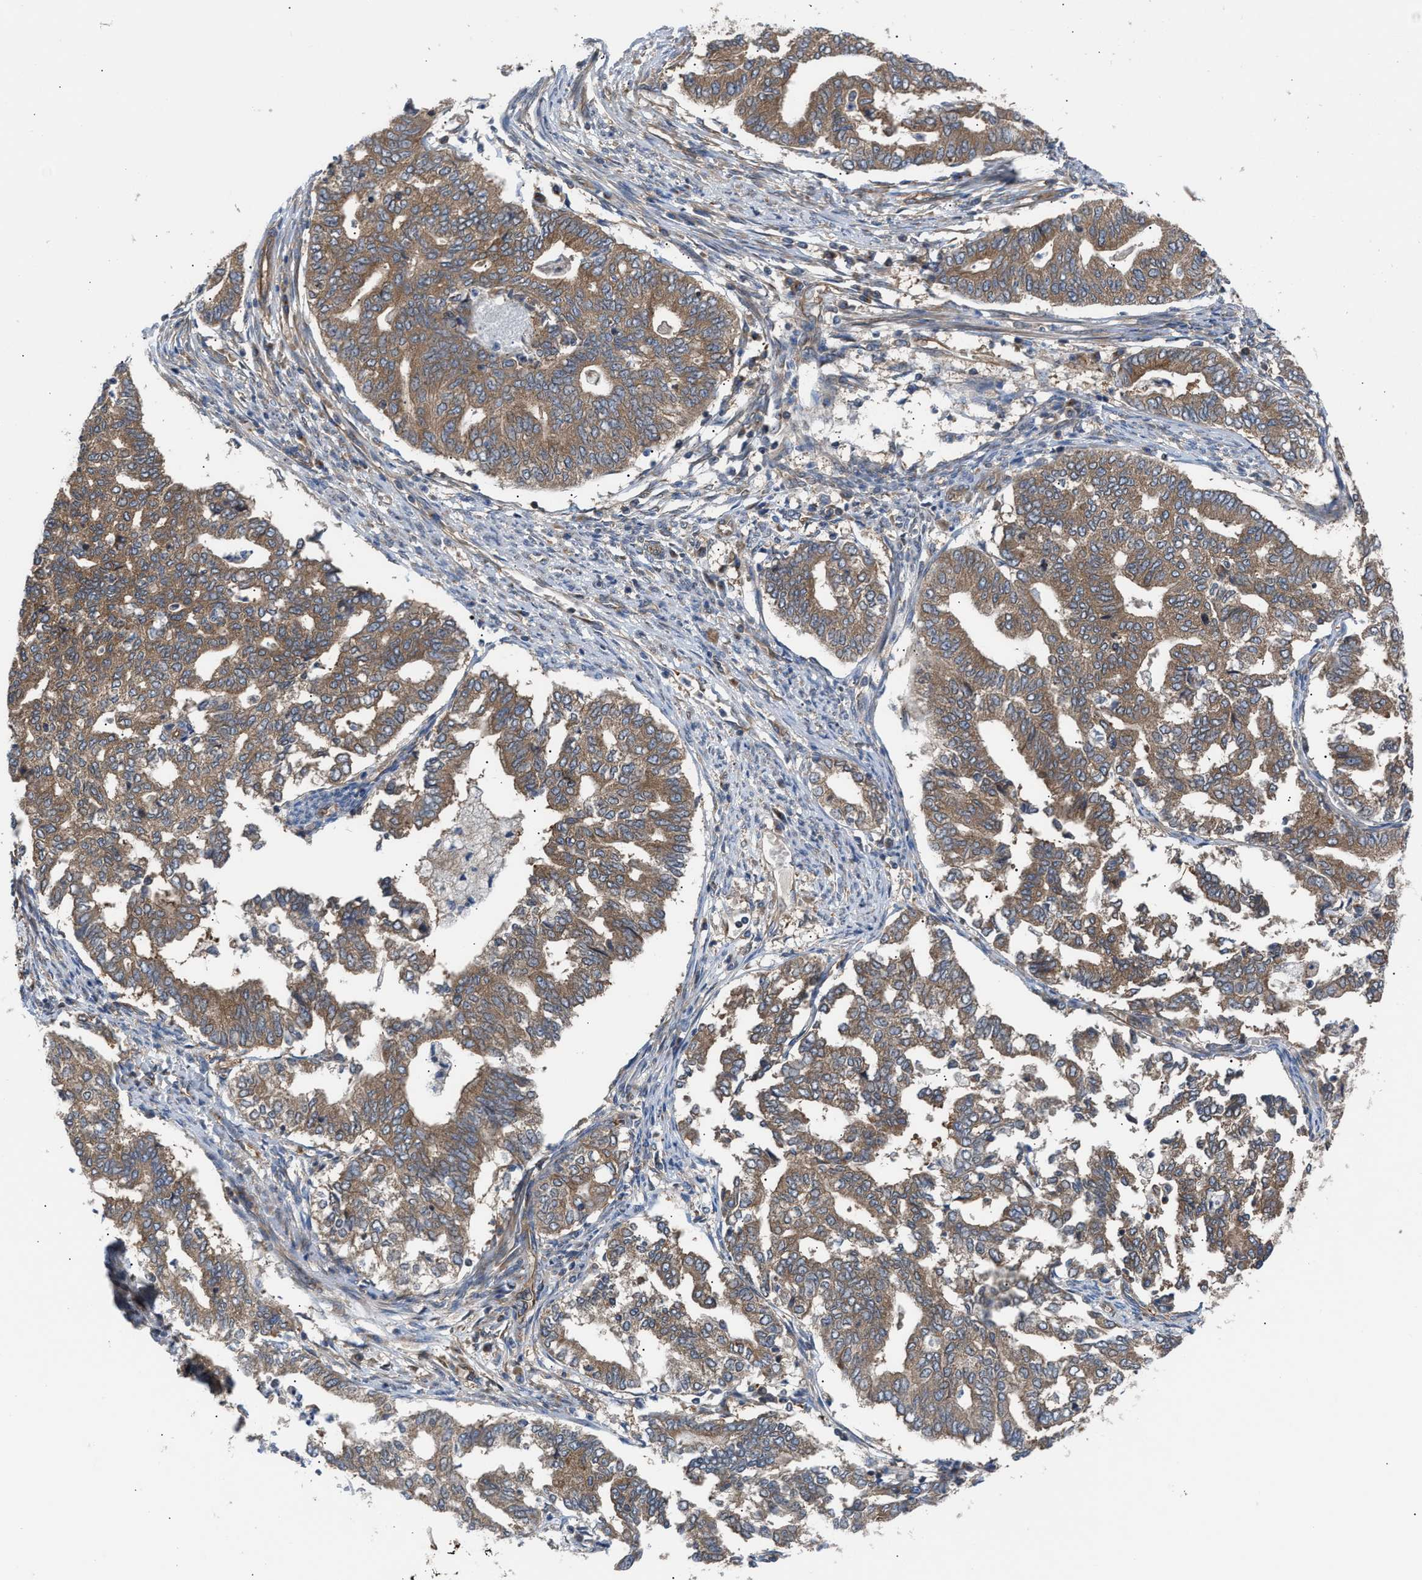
{"staining": {"intensity": "moderate", "quantity": ">75%", "location": "cytoplasmic/membranous"}, "tissue": "endometrial cancer", "cell_type": "Tumor cells", "image_type": "cancer", "snomed": [{"axis": "morphology", "description": "Adenocarcinoma, NOS"}, {"axis": "topography", "description": "Endometrium"}], "caption": "DAB (3,3'-diaminobenzidine) immunohistochemical staining of endometrial adenocarcinoma shows moderate cytoplasmic/membranous protein staining in approximately >75% of tumor cells. The protein is stained brown, and the nuclei are stained in blue (DAB IHC with brightfield microscopy, high magnification).", "gene": "LAPTM4B", "patient": {"sex": "female", "age": 79}}